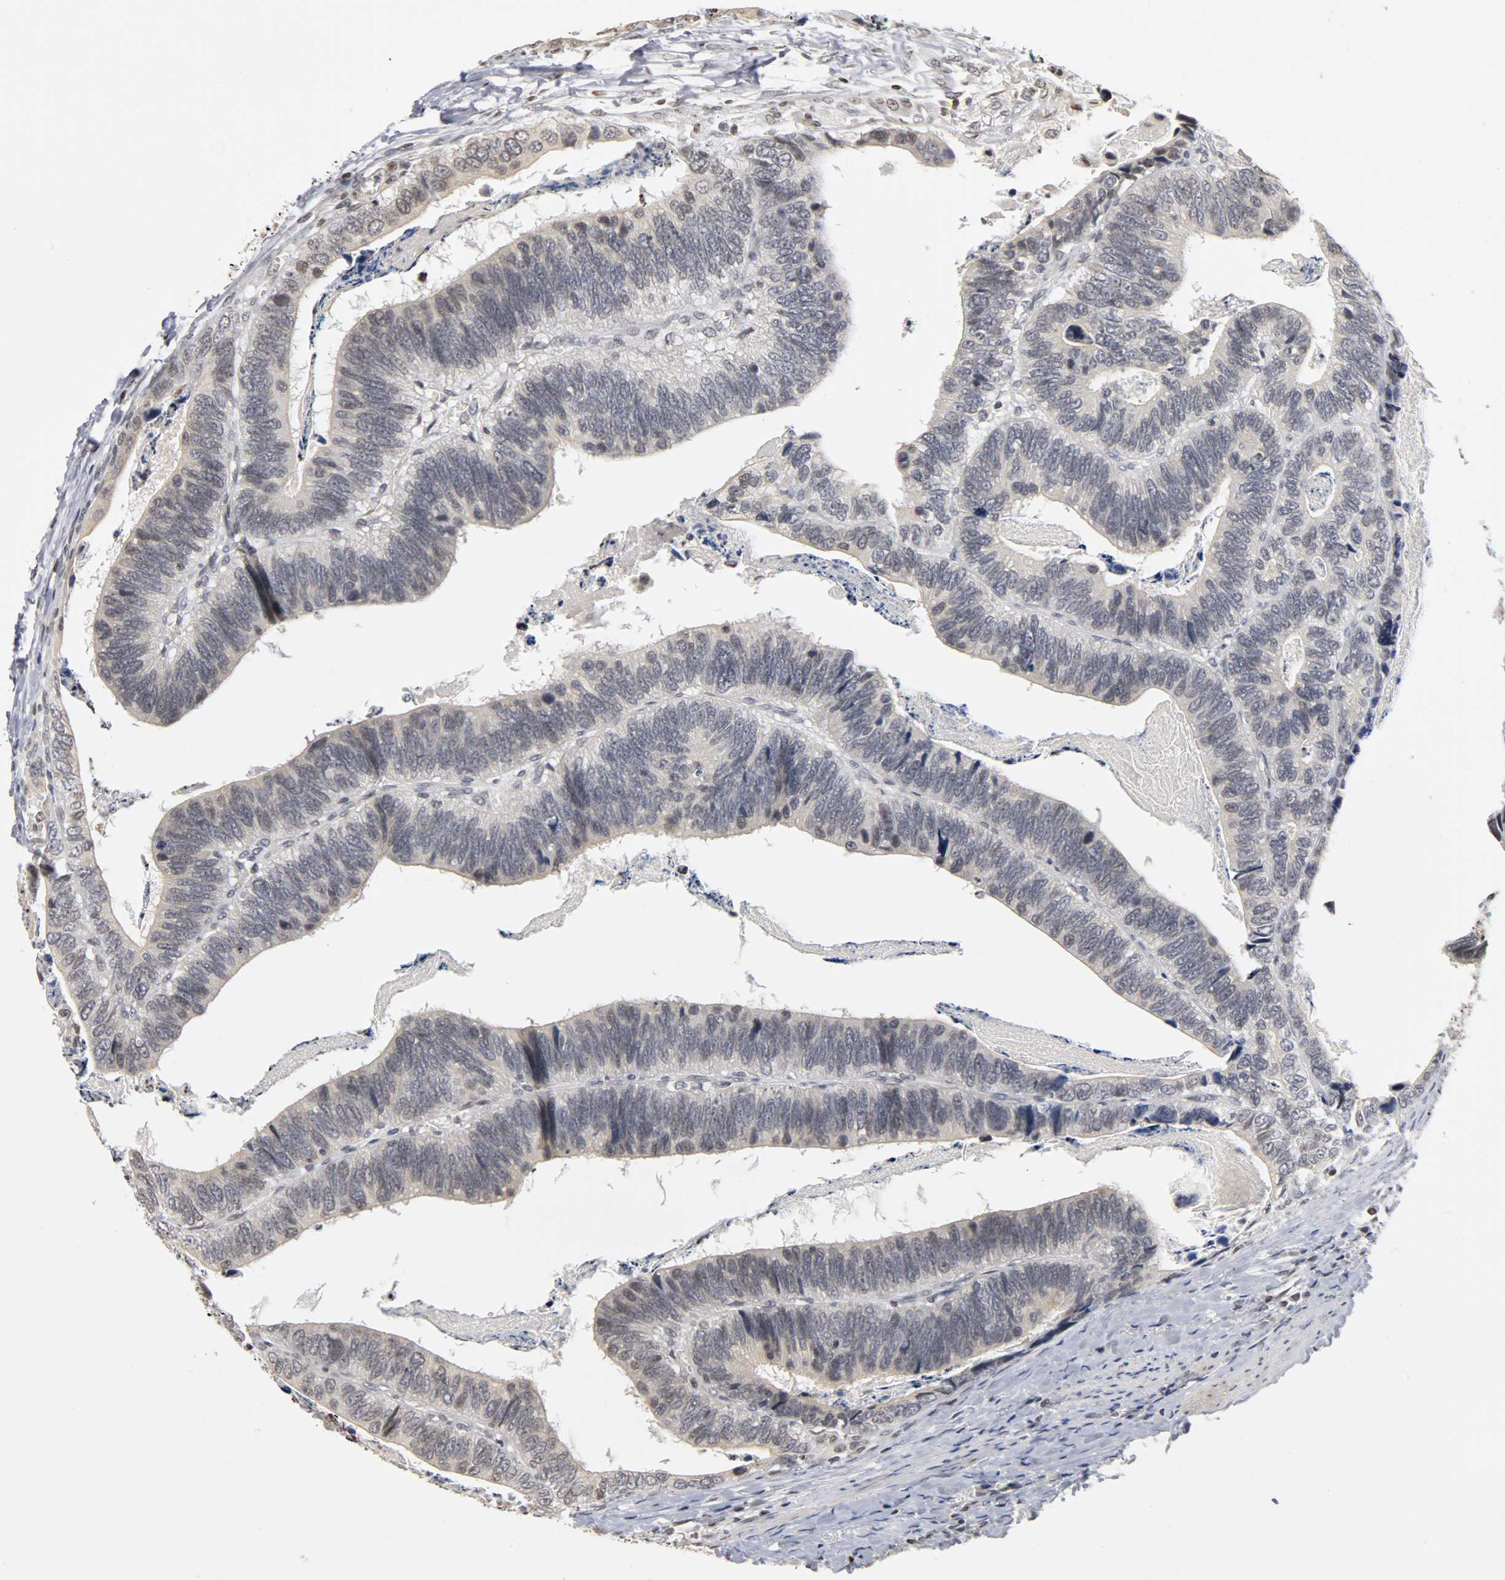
{"staining": {"intensity": "weak", "quantity": "<25%", "location": "nuclear"}, "tissue": "colorectal cancer", "cell_type": "Tumor cells", "image_type": "cancer", "snomed": [{"axis": "morphology", "description": "Adenocarcinoma, NOS"}, {"axis": "topography", "description": "Colon"}], "caption": "Tumor cells are negative for protein expression in human adenocarcinoma (colorectal).", "gene": "ERCC2", "patient": {"sex": "male", "age": 72}}